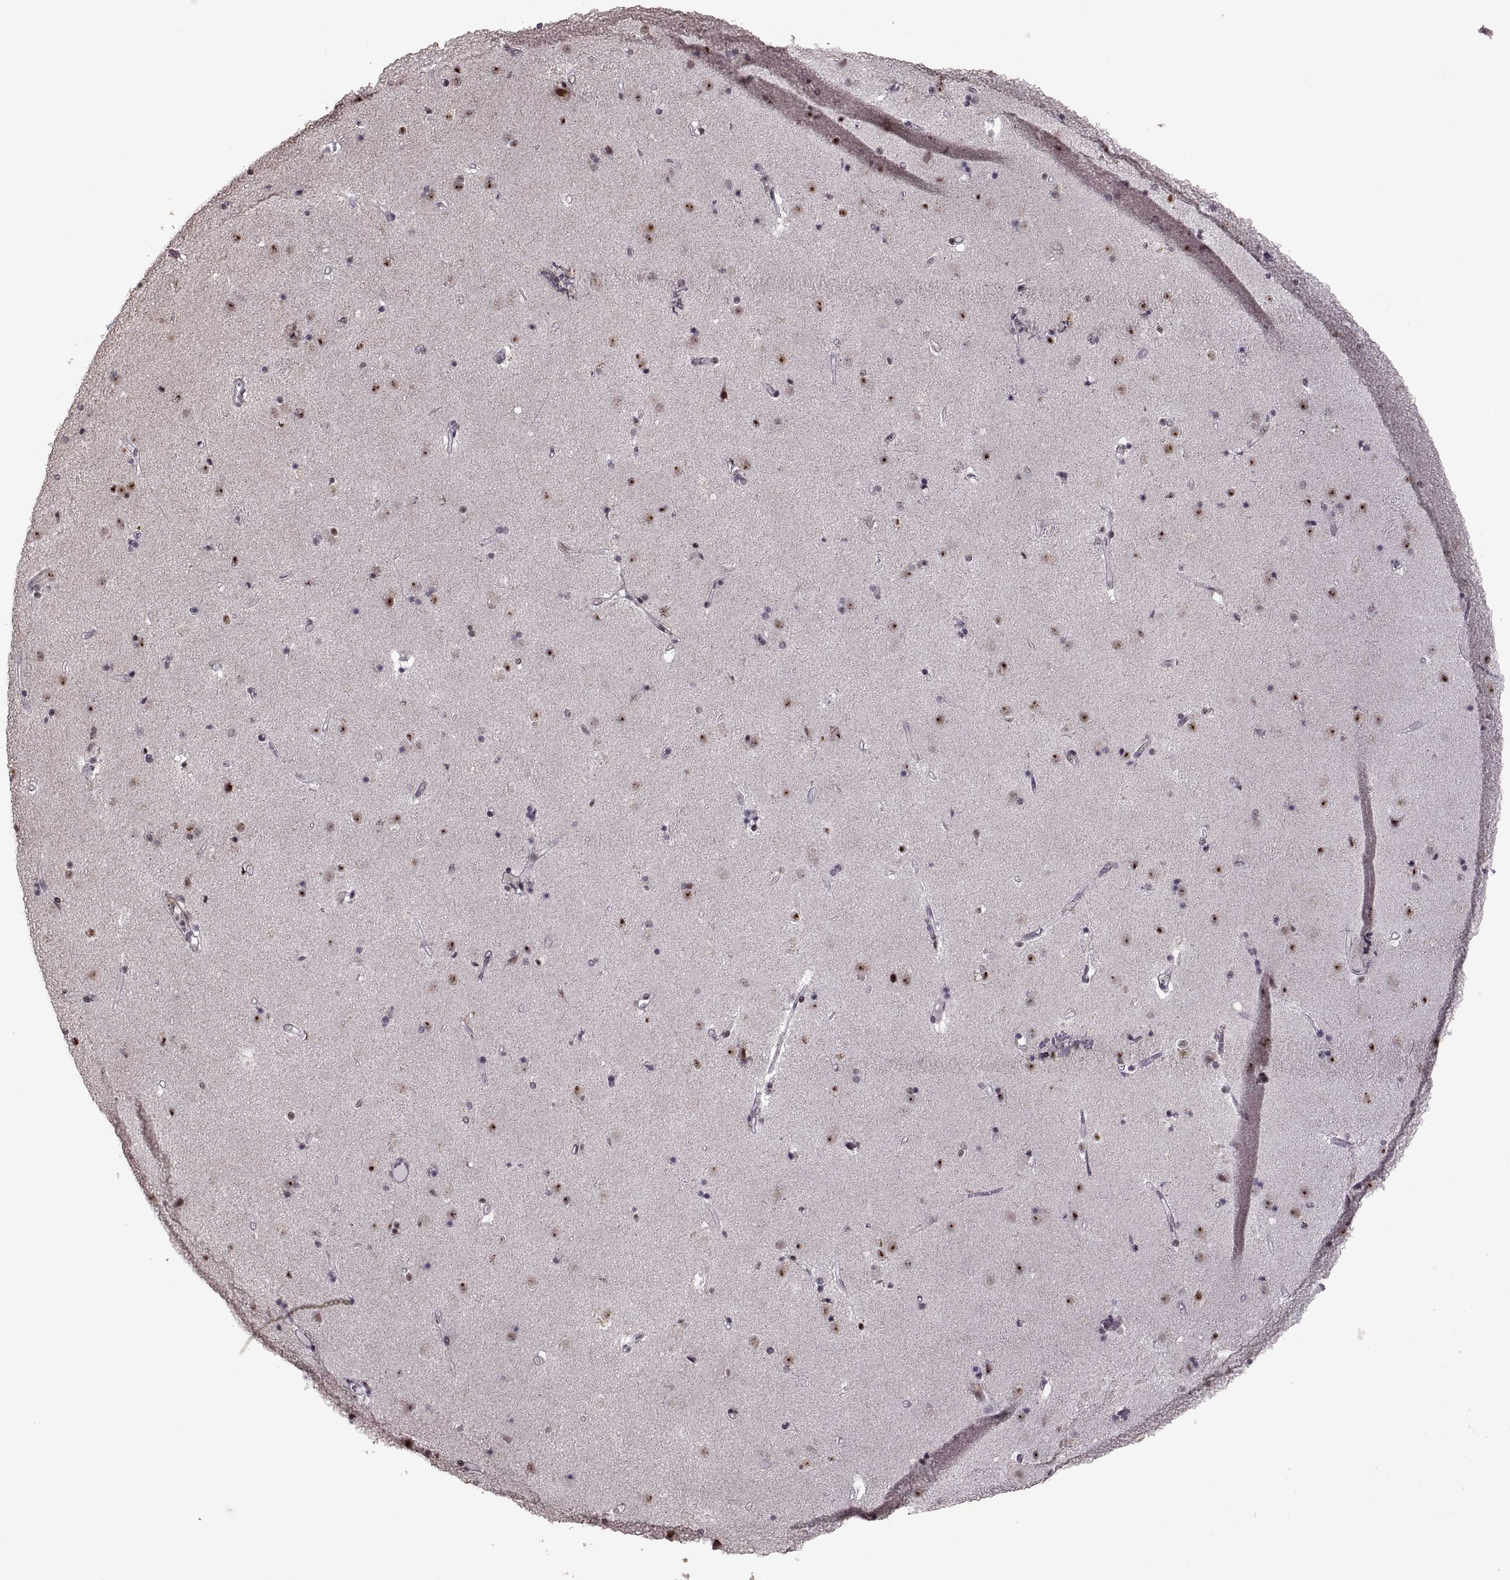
{"staining": {"intensity": "moderate", "quantity": "<25%", "location": "nuclear"}, "tissue": "caudate", "cell_type": "Glial cells", "image_type": "normal", "snomed": [{"axis": "morphology", "description": "Normal tissue, NOS"}, {"axis": "topography", "description": "Lateral ventricle wall"}], "caption": "Protein staining of benign caudate displays moderate nuclear expression in approximately <25% of glial cells. Using DAB (3,3'-diaminobenzidine) (brown) and hematoxylin (blue) stains, captured at high magnification using brightfield microscopy.", "gene": "PALS1", "patient": {"sex": "female", "age": 71}}